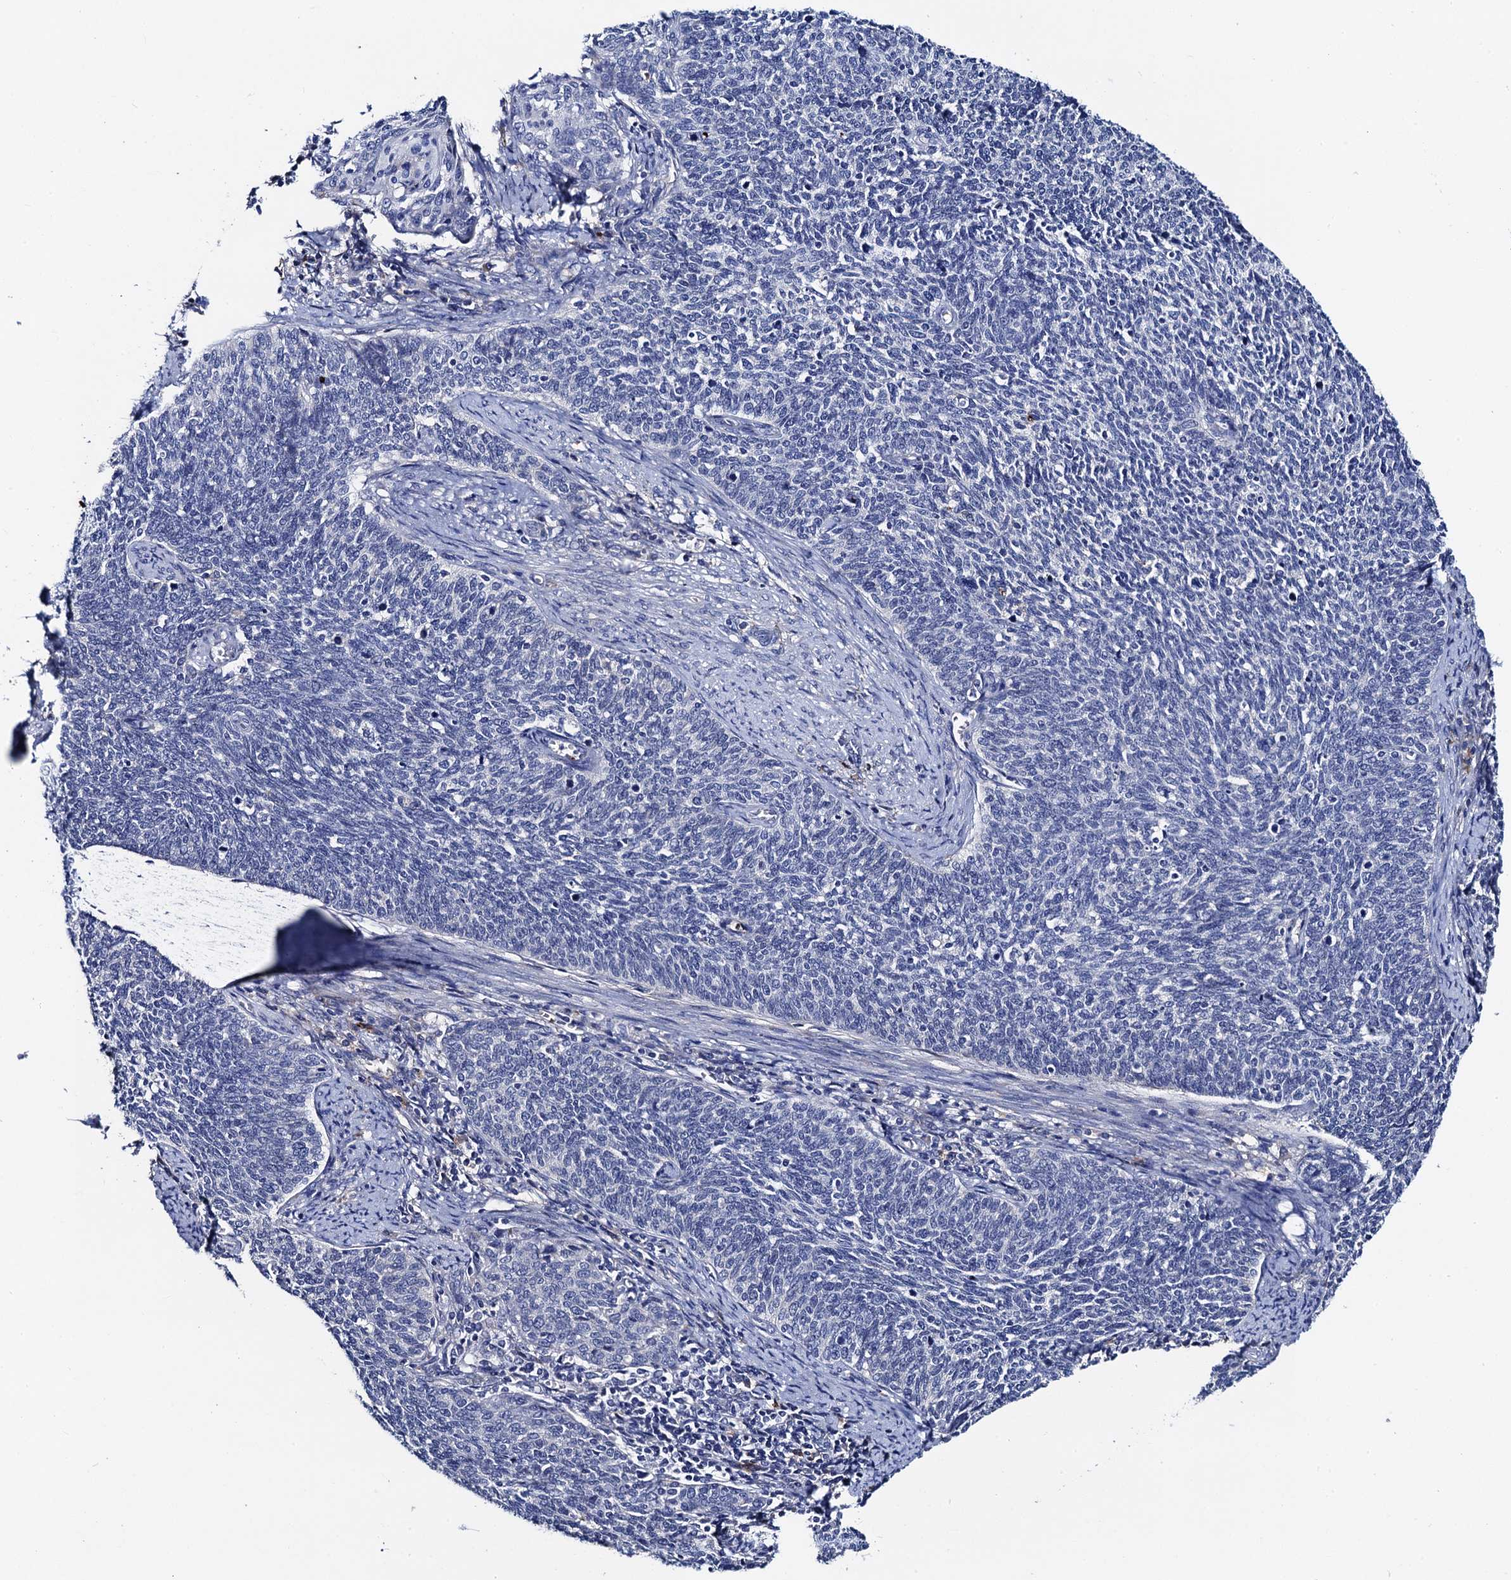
{"staining": {"intensity": "negative", "quantity": "none", "location": "none"}, "tissue": "cervical cancer", "cell_type": "Tumor cells", "image_type": "cancer", "snomed": [{"axis": "morphology", "description": "Squamous cell carcinoma, NOS"}, {"axis": "topography", "description": "Cervix"}], "caption": "Histopathology image shows no protein positivity in tumor cells of cervical cancer tissue. (Brightfield microscopy of DAB (3,3'-diaminobenzidine) immunohistochemistry (IHC) at high magnification).", "gene": "FREM3", "patient": {"sex": "female", "age": 39}}